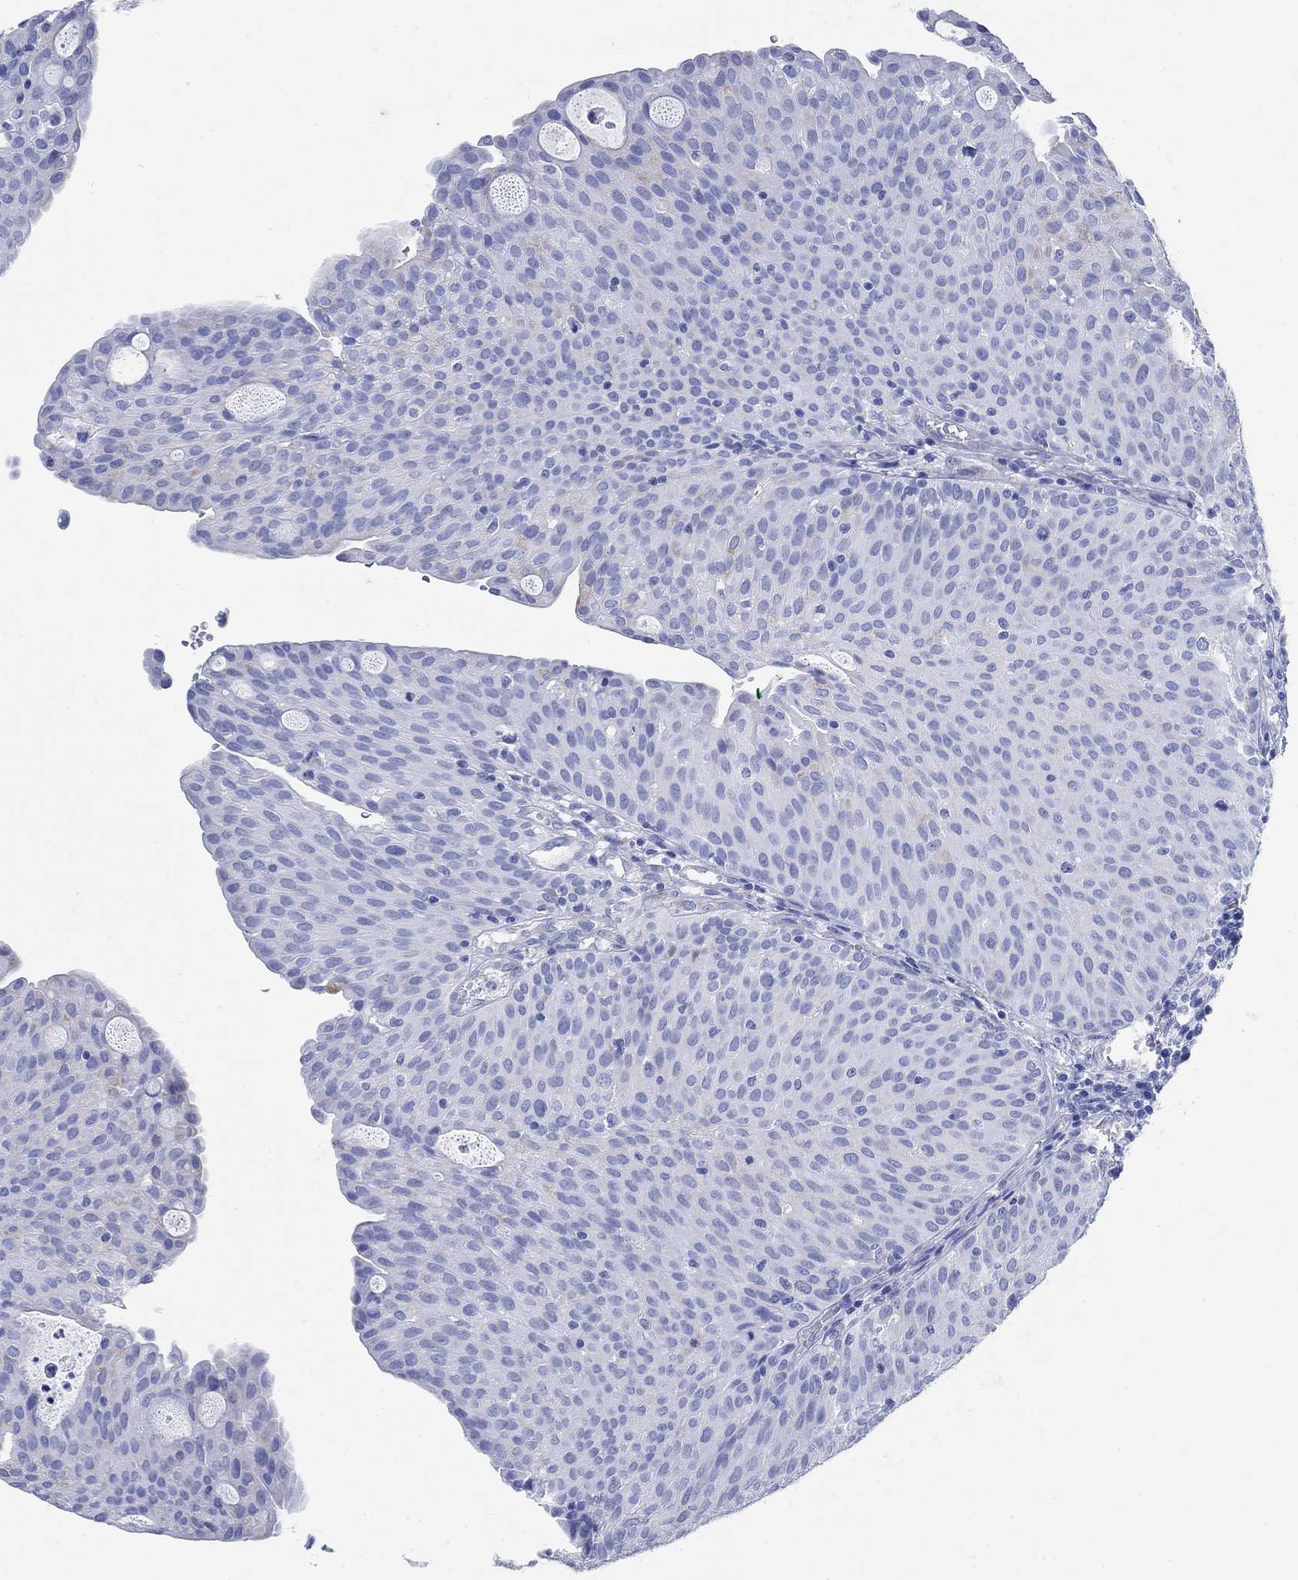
{"staining": {"intensity": "negative", "quantity": "none", "location": "none"}, "tissue": "urothelial cancer", "cell_type": "Tumor cells", "image_type": "cancer", "snomed": [{"axis": "morphology", "description": "Urothelial carcinoma, Low grade"}, {"axis": "topography", "description": "Urinary bladder"}], "caption": "Tumor cells show no significant protein staining in urothelial carcinoma (low-grade). (Immunohistochemistry, brightfield microscopy, high magnification).", "gene": "ZDHHC14", "patient": {"sex": "male", "age": 54}}